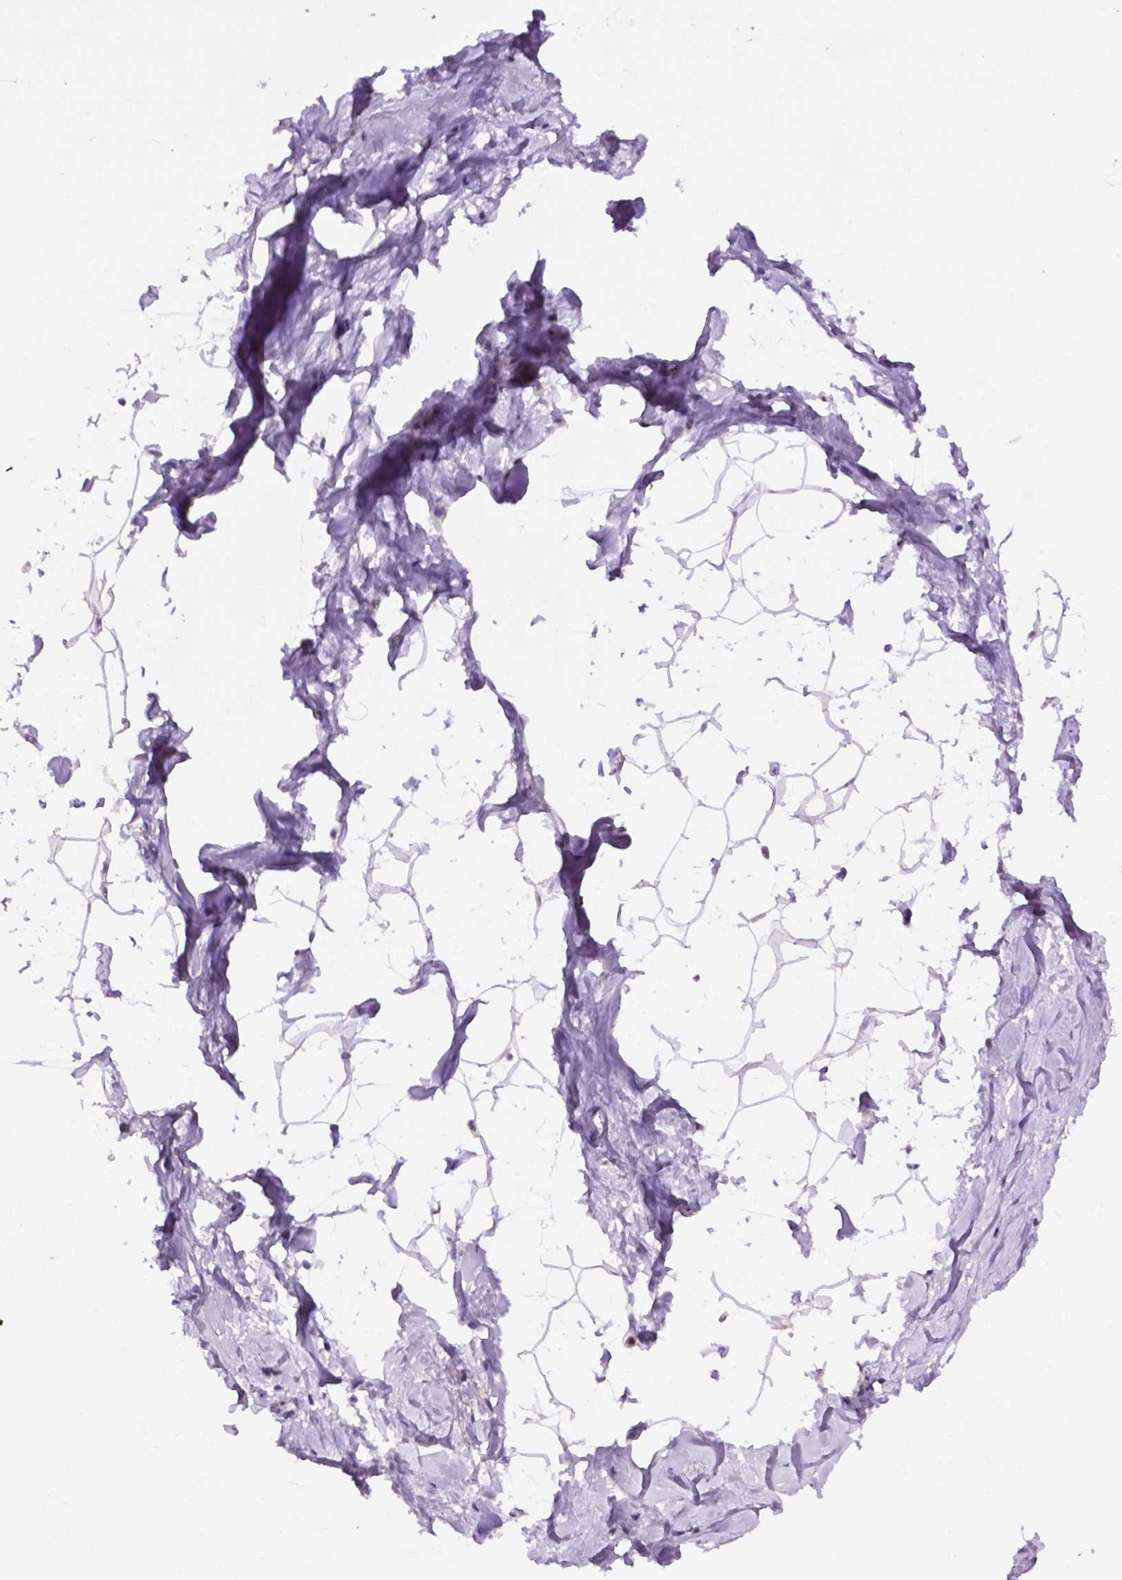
{"staining": {"intensity": "weak", "quantity": "<25%", "location": "nuclear"}, "tissue": "breast", "cell_type": "Adipocytes", "image_type": "normal", "snomed": [{"axis": "morphology", "description": "Normal tissue, NOS"}, {"axis": "topography", "description": "Breast"}], "caption": "Breast was stained to show a protein in brown. There is no significant staining in adipocytes. (Stains: DAB (3,3'-diaminobenzidine) immunohistochemistry with hematoxylin counter stain, Microscopy: brightfield microscopy at high magnification).", "gene": "NCOR1", "patient": {"sex": "female", "age": 32}}